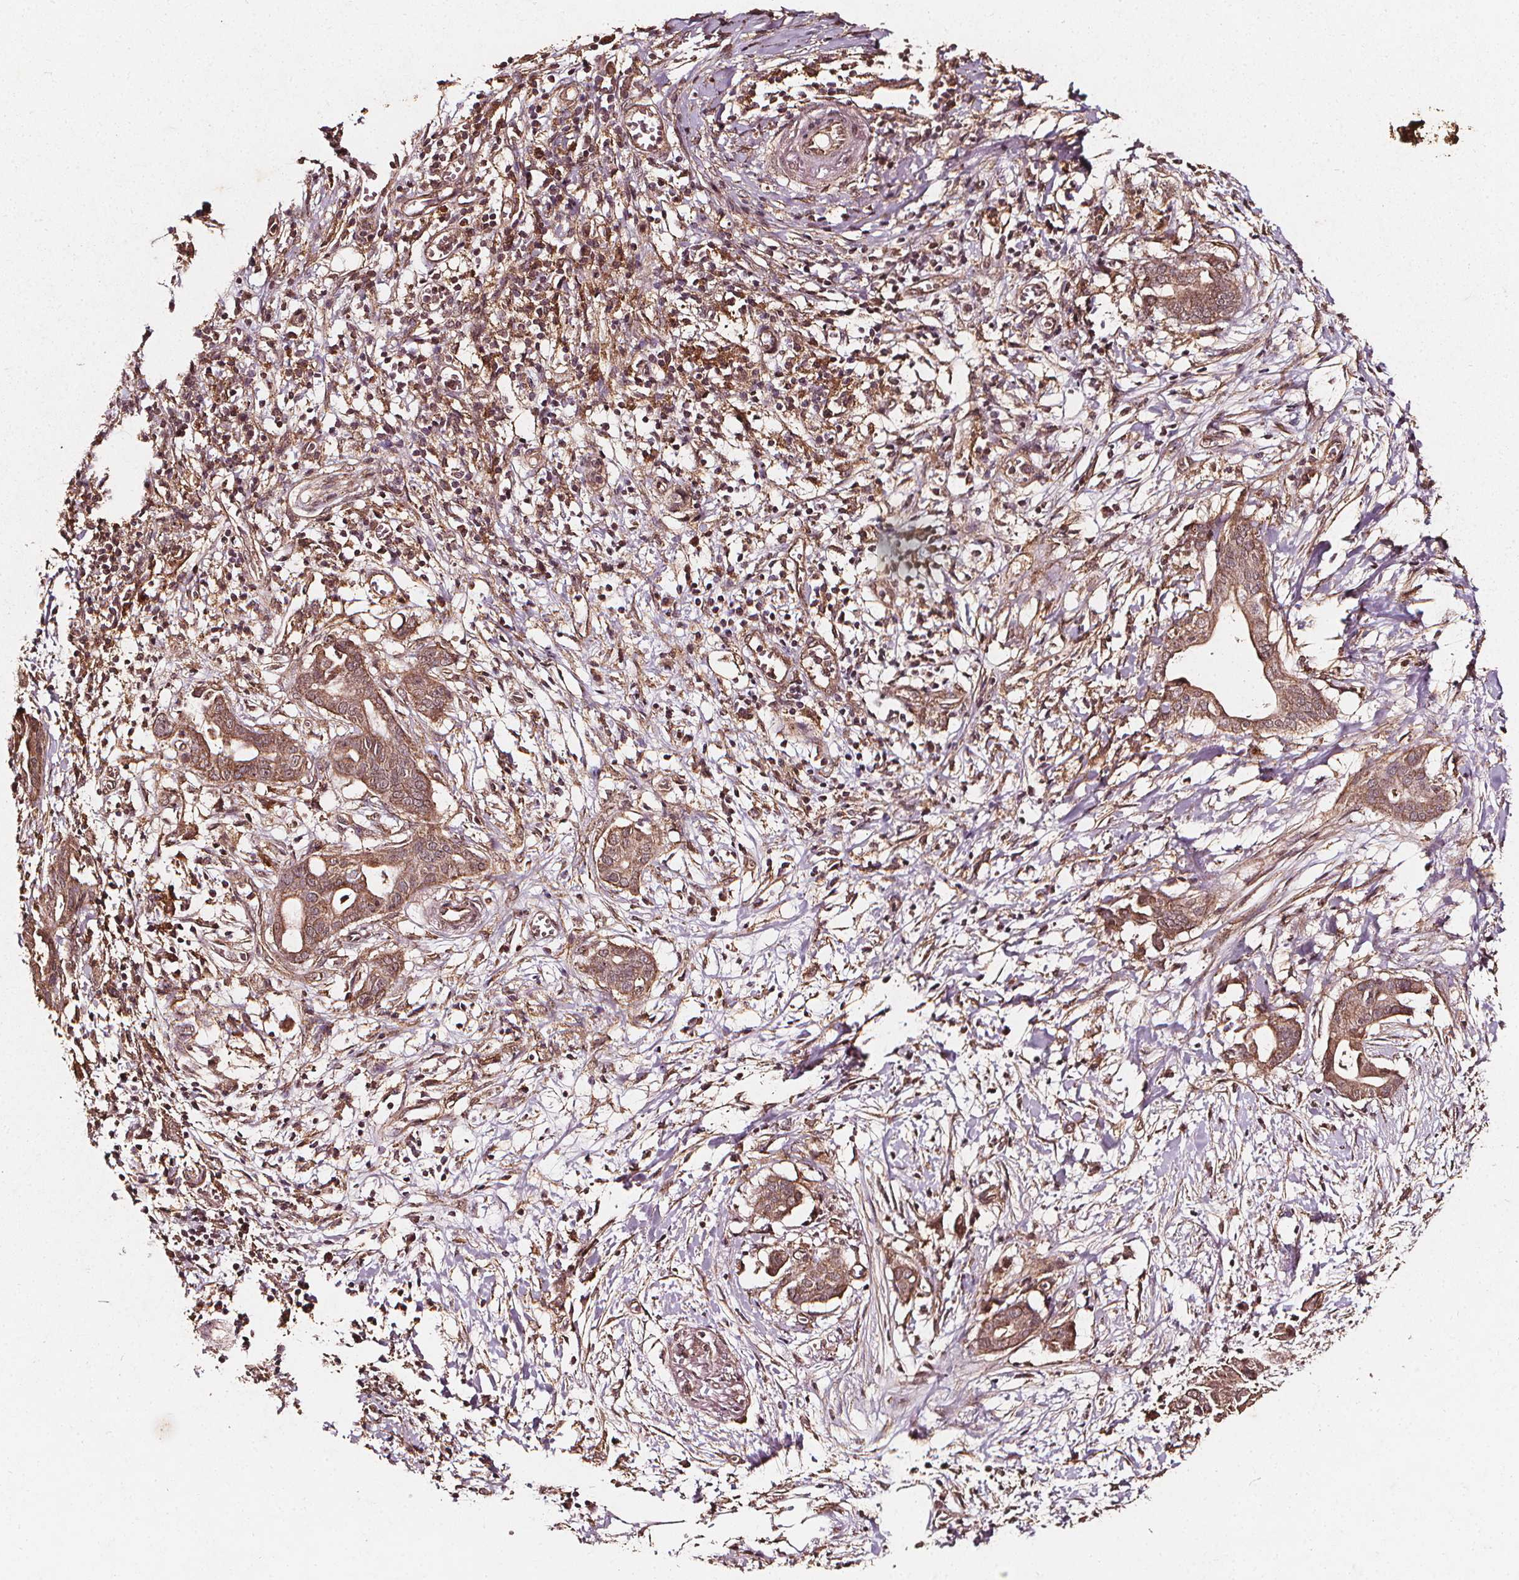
{"staining": {"intensity": "moderate", "quantity": ">75%", "location": "cytoplasmic/membranous"}, "tissue": "pancreatic cancer", "cell_type": "Tumor cells", "image_type": "cancer", "snomed": [{"axis": "morphology", "description": "Adenocarcinoma, NOS"}, {"axis": "topography", "description": "Pancreas"}], "caption": "Immunohistochemical staining of human pancreatic cancer (adenocarcinoma) exhibits medium levels of moderate cytoplasmic/membranous positivity in about >75% of tumor cells.", "gene": "ABCA1", "patient": {"sex": "male", "age": 61}}